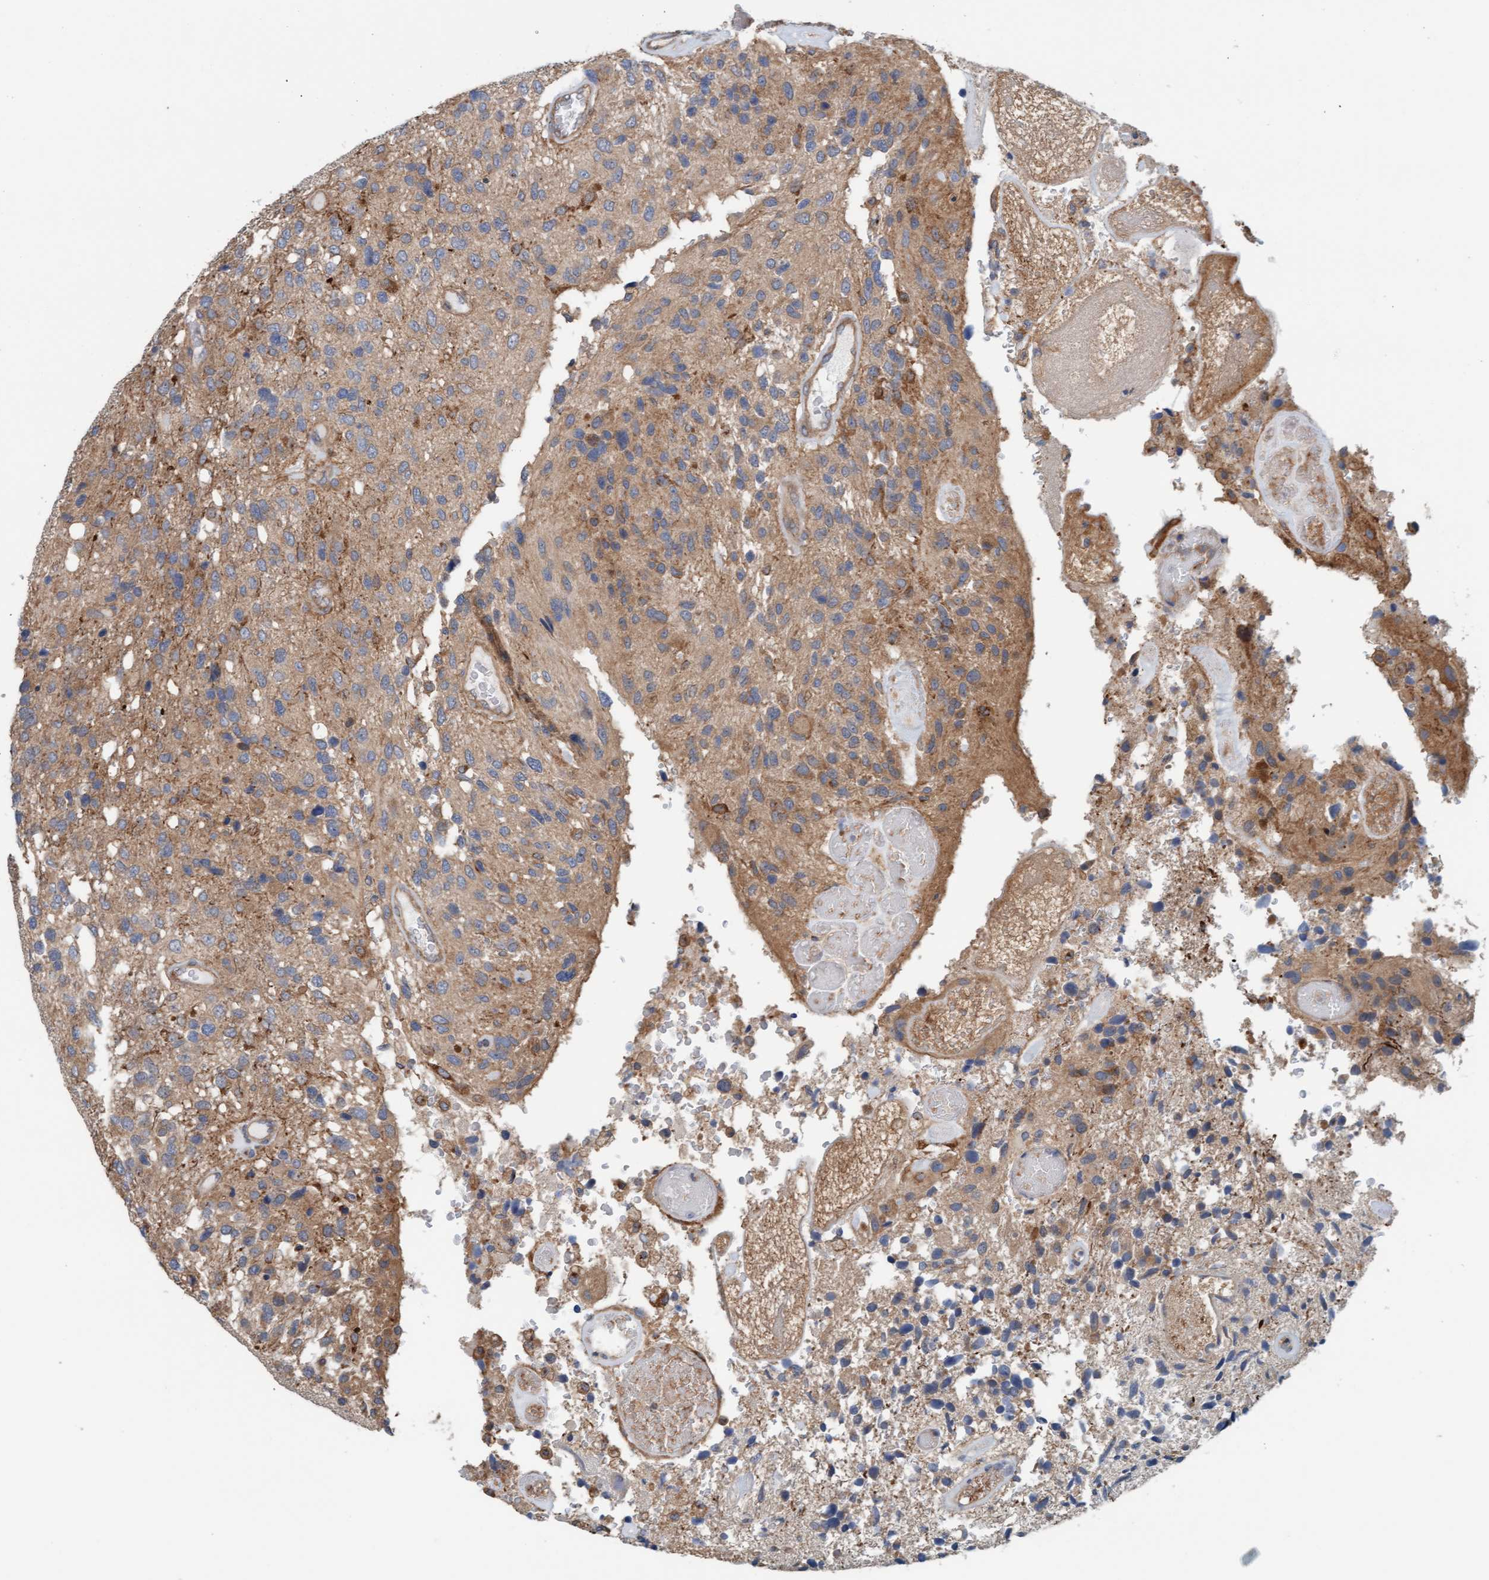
{"staining": {"intensity": "moderate", "quantity": "<25%", "location": "cytoplasmic/membranous"}, "tissue": "glioma", "cell_type": "Tumor cells", "image_type": "cancer", "snomed": [{"axis": "morphology", "description": "Glioma, malignant, High grade"}, {"axis": "topography", "description": "Brain"}], "caption": "High-grade glioma (malignant) was stained to show a protein in brown. There is low levels of moderate cytoplasmic/membranous staining in approximately <25% of tumor cells.", "gene": "UBAP1", "patient": {"sex": "female", "age": 58}}